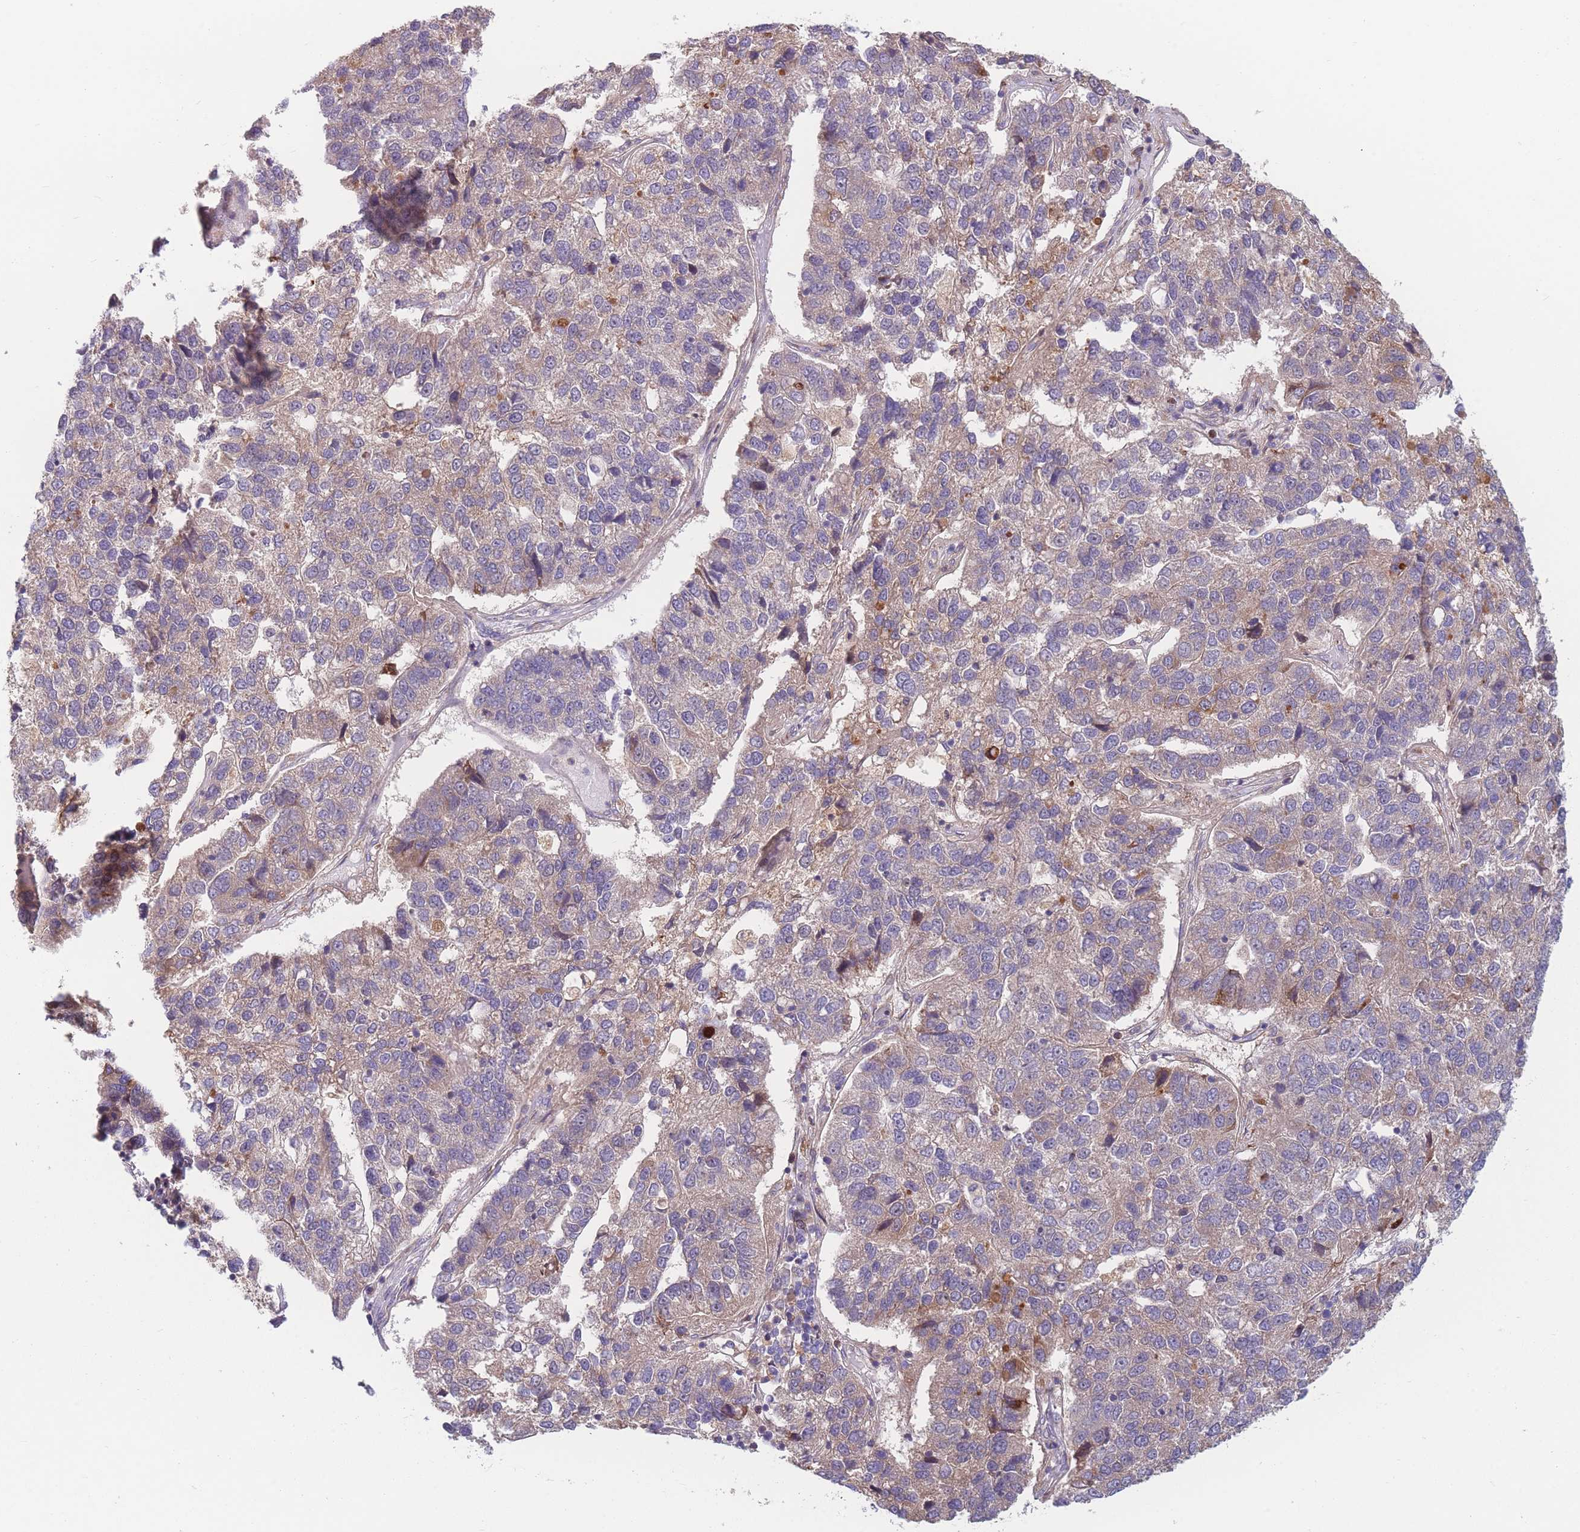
{"staining": {"intensity": "weak", "quantity": "25%-75%", "location": "cytoplasmic/membranous"}, "tissue": "pancreatic cancer", "cell_type": "Tumor cells", "image_type": "cancer", "snomed": [{"axis": "morphology", "description": "Adenocarcinoma, NOS"}, {"axis": "topography", "description": "Pancreas"}], "caption": "Approximately 25%-75% of tumor cells in pancreatic cancer show weak cytoplasmic/membranous protein positivity as visualized by brown immunohistochemical staining.", "gene": "TMEM131L", "patient": {"sex": "female", "age": 61}}